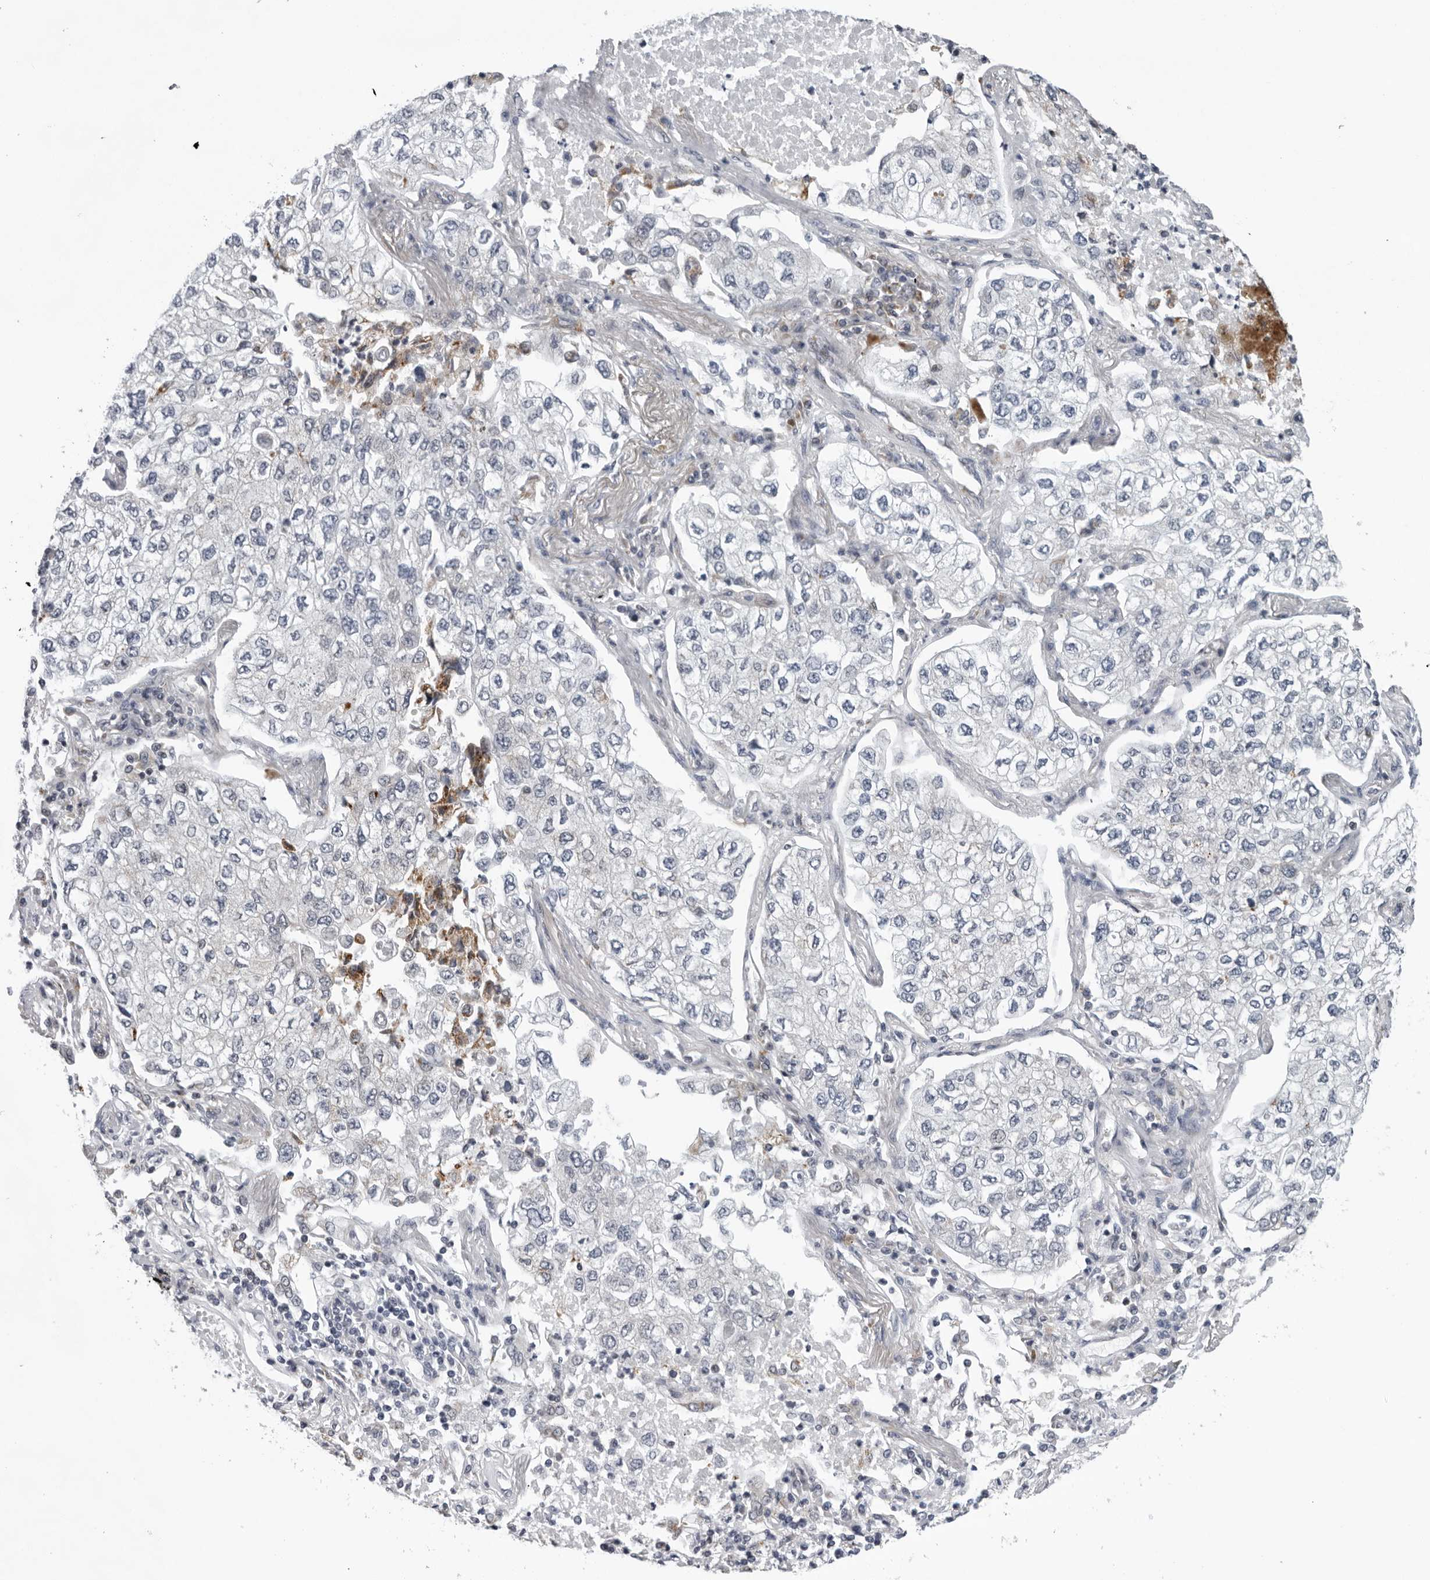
{"staining": {"intensity": "weak", "quantity": "<25%", "location": "cytoplasmic/membranous"}, "tissue": "lung cancer", "cell_type": "Tumor cells", "image_type": "cancer", "snomed": [{"axis": "morphology", "description": "Adenocarcinoma, NOS"}, {"axis": "topography", "description": "Lung"}], "caption": "High magnification brightfield microscopy of lung adenocarcinoma stained with DAB (brown) and counterstained with hematoxylin (blue): tumor cells show no significant positivity.", "gene": "CPT2", "patient": {"sex": "male", "age": 63}}